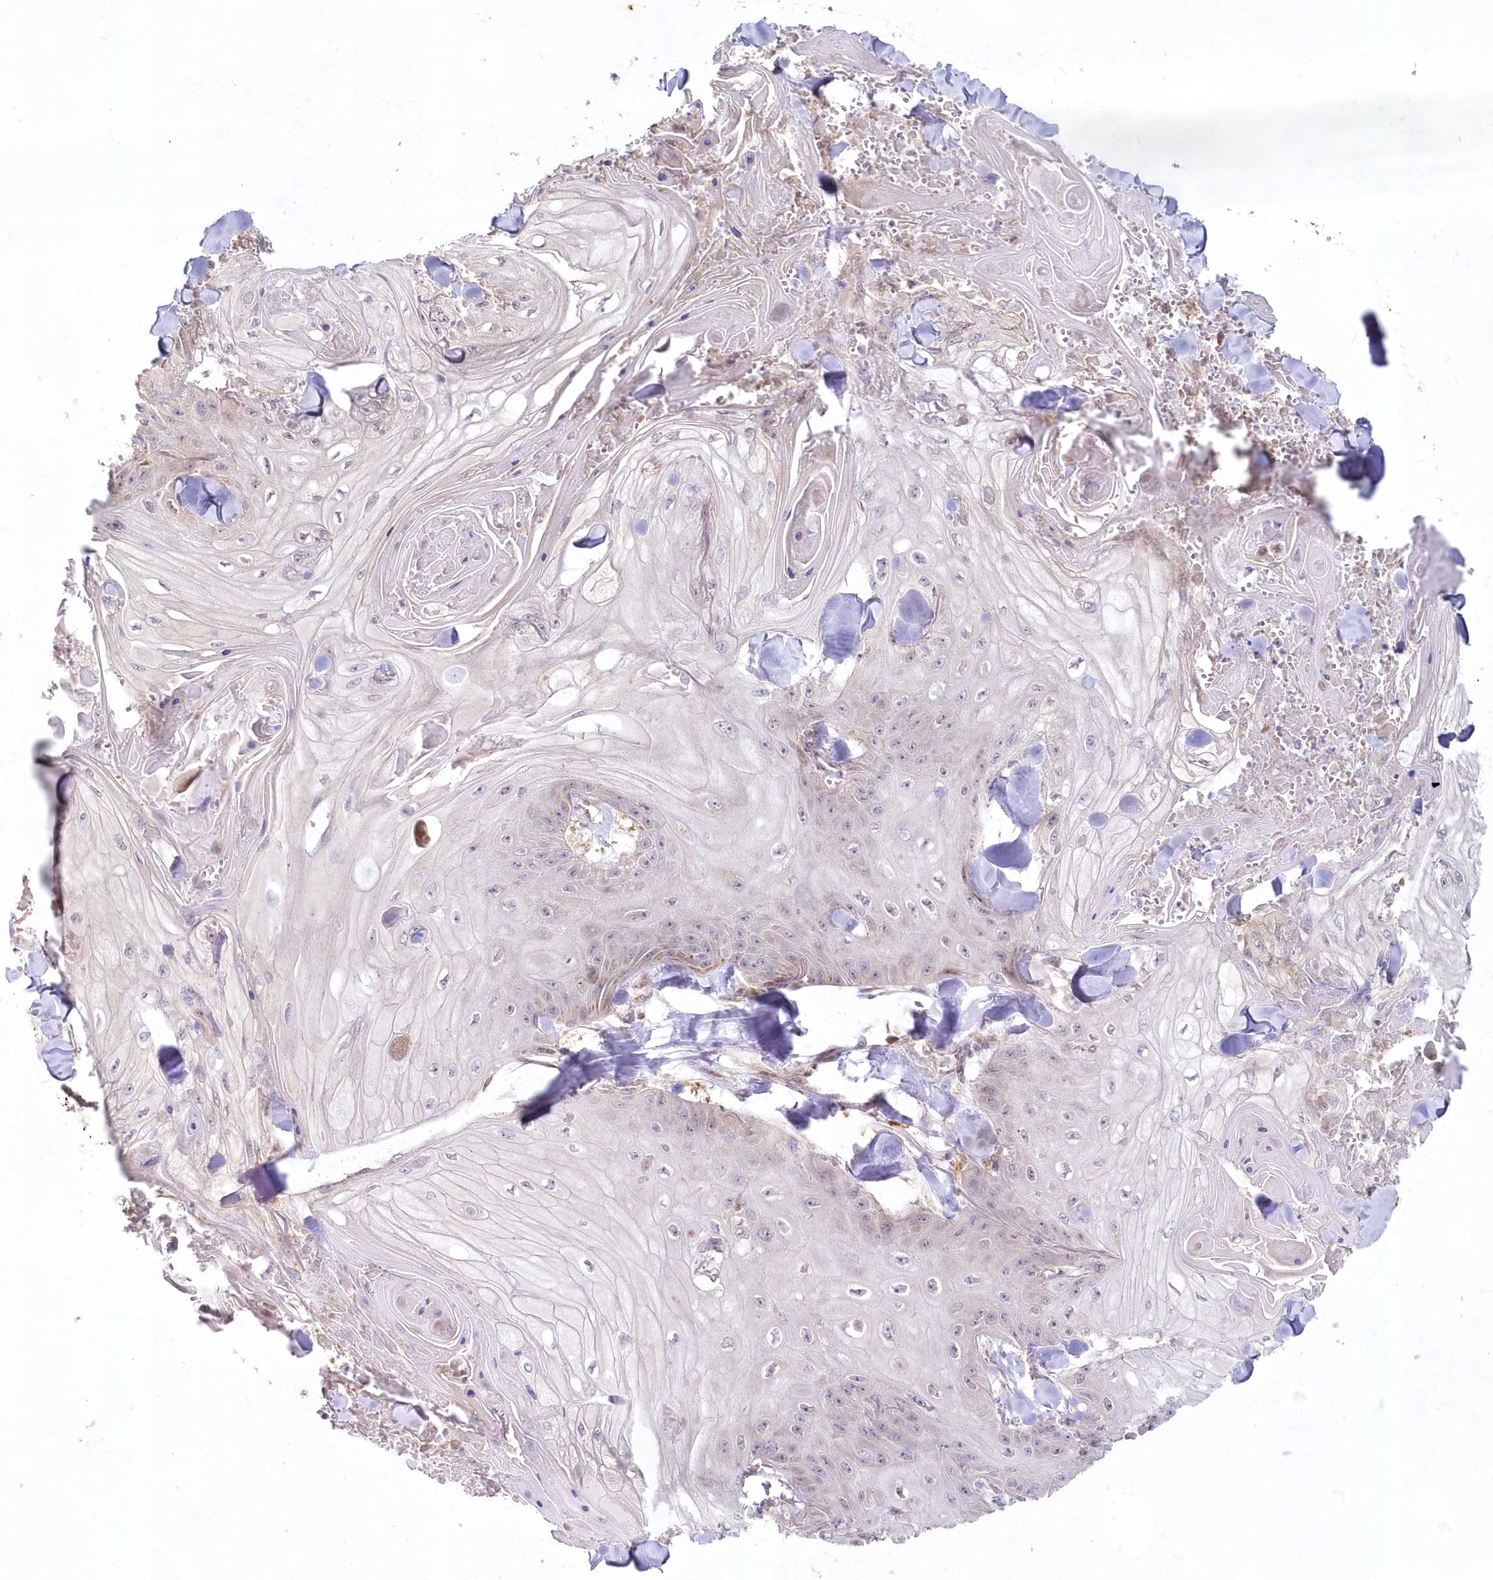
{"staining": {"intensity": "negative", "quantity": "none", "location": "none"}, "tissue": "skin cancer", "cell_type": "Tumor cells", "image_type": "cancer", "snomed": [{"axis": "morphology", "description": "Squamous cell carcinoma, NOS"}, {"axis": "topography", "description": "Skin"}], "caption": "An image of human skin squamous cell carcinoma is negative for staining in tumor cells.", "gene": "IMPA1", "patient": {"sex": "male", "age": 74}}